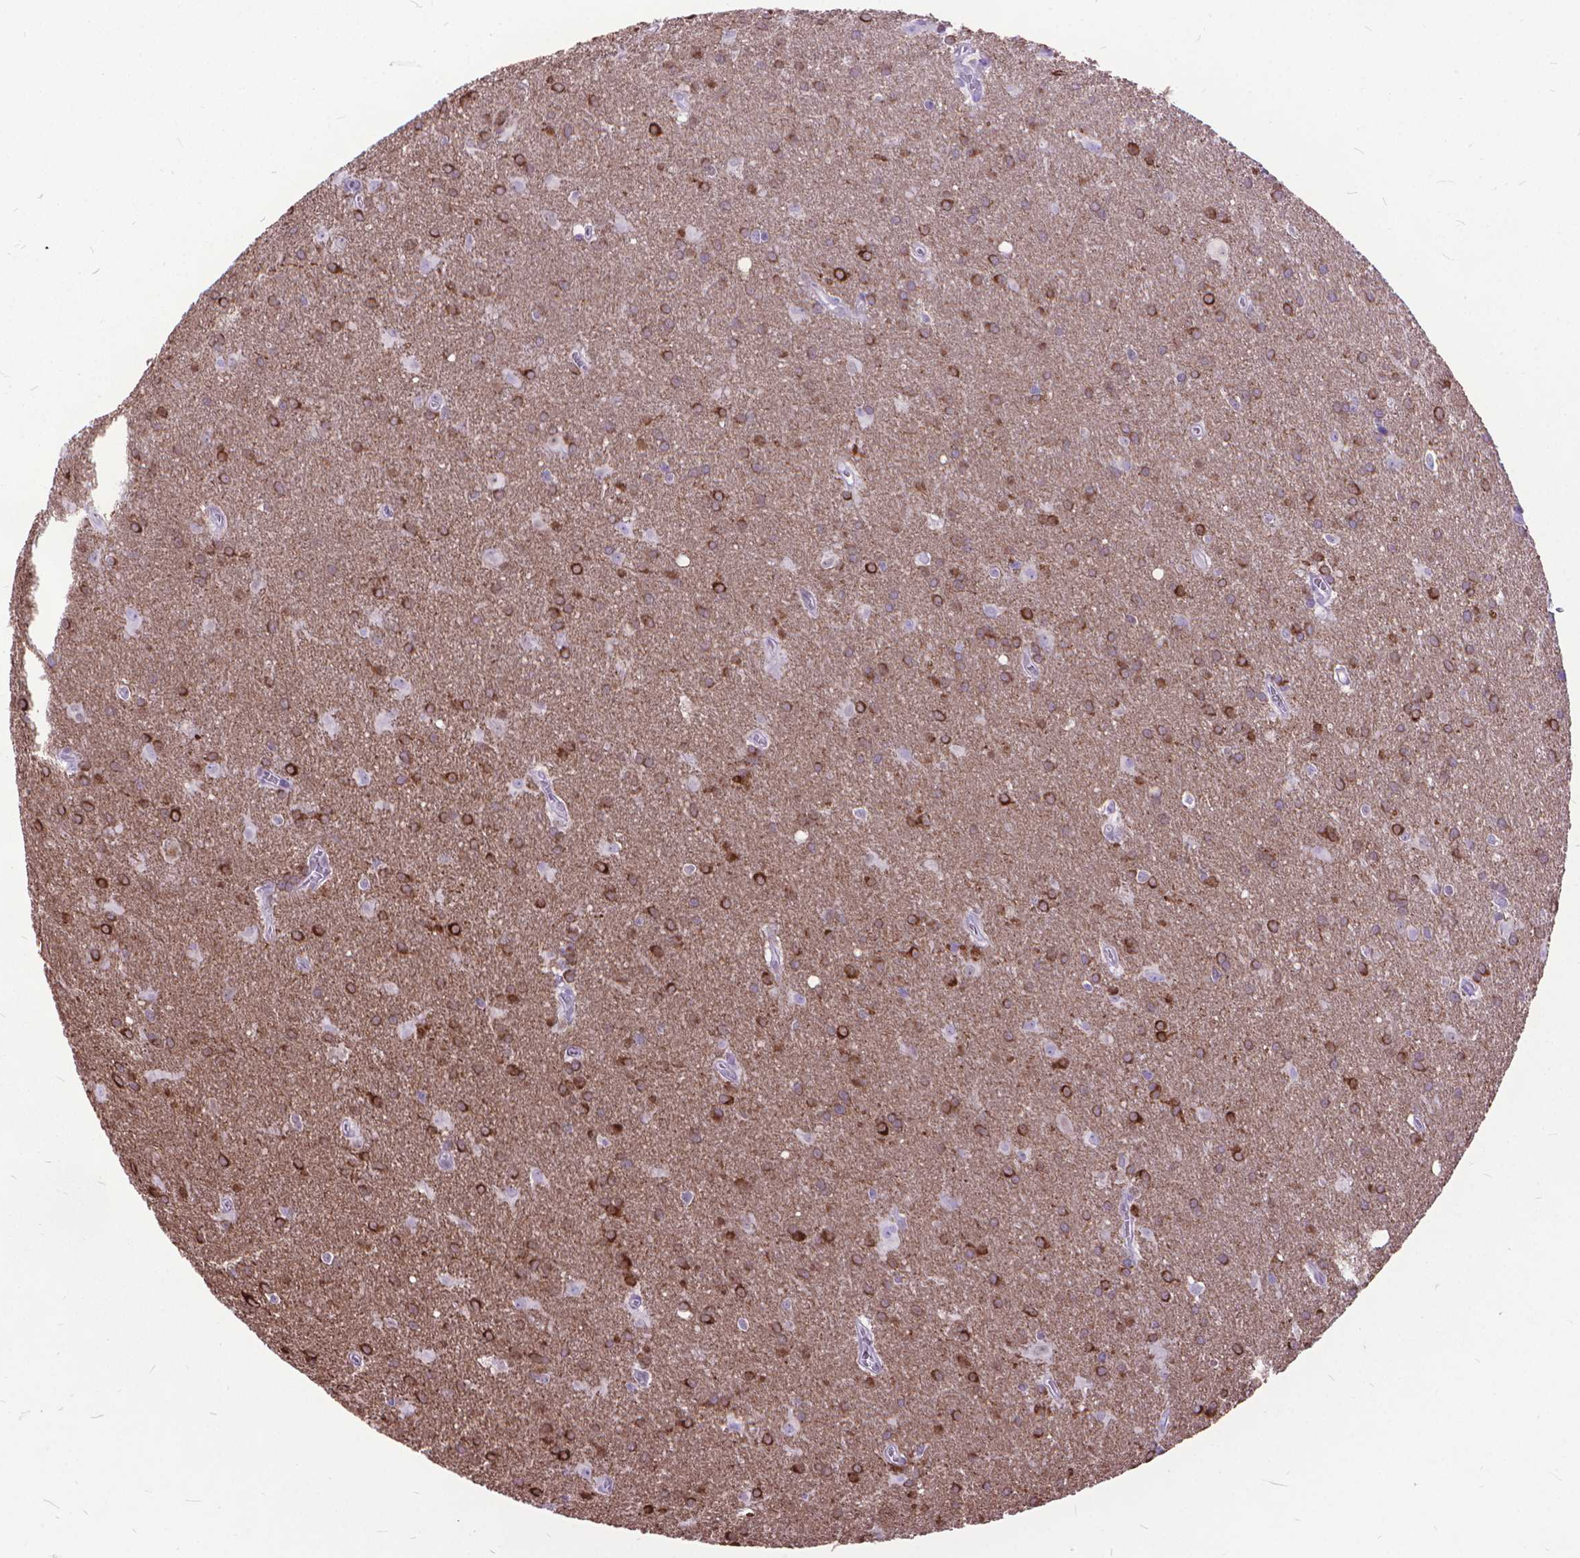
{"staining": {"intensity": "strong", "quantity": ">75%", "location": "cytoplasmic/membranous"}, "tissue": "glioma", "cell_type": "Tumor cells", "image_type": "cancer", "snomed": [{"axis": "morphology", "description": "Glioma, malignant, Low grade"}, {"axis": "topography", "description": "Brain"}], "caption": "Human glioma stained with a protein marker shows strong staining in tumor cells.", "gene": "POLE4", "patient": {"sex": "male", "age": 58}}